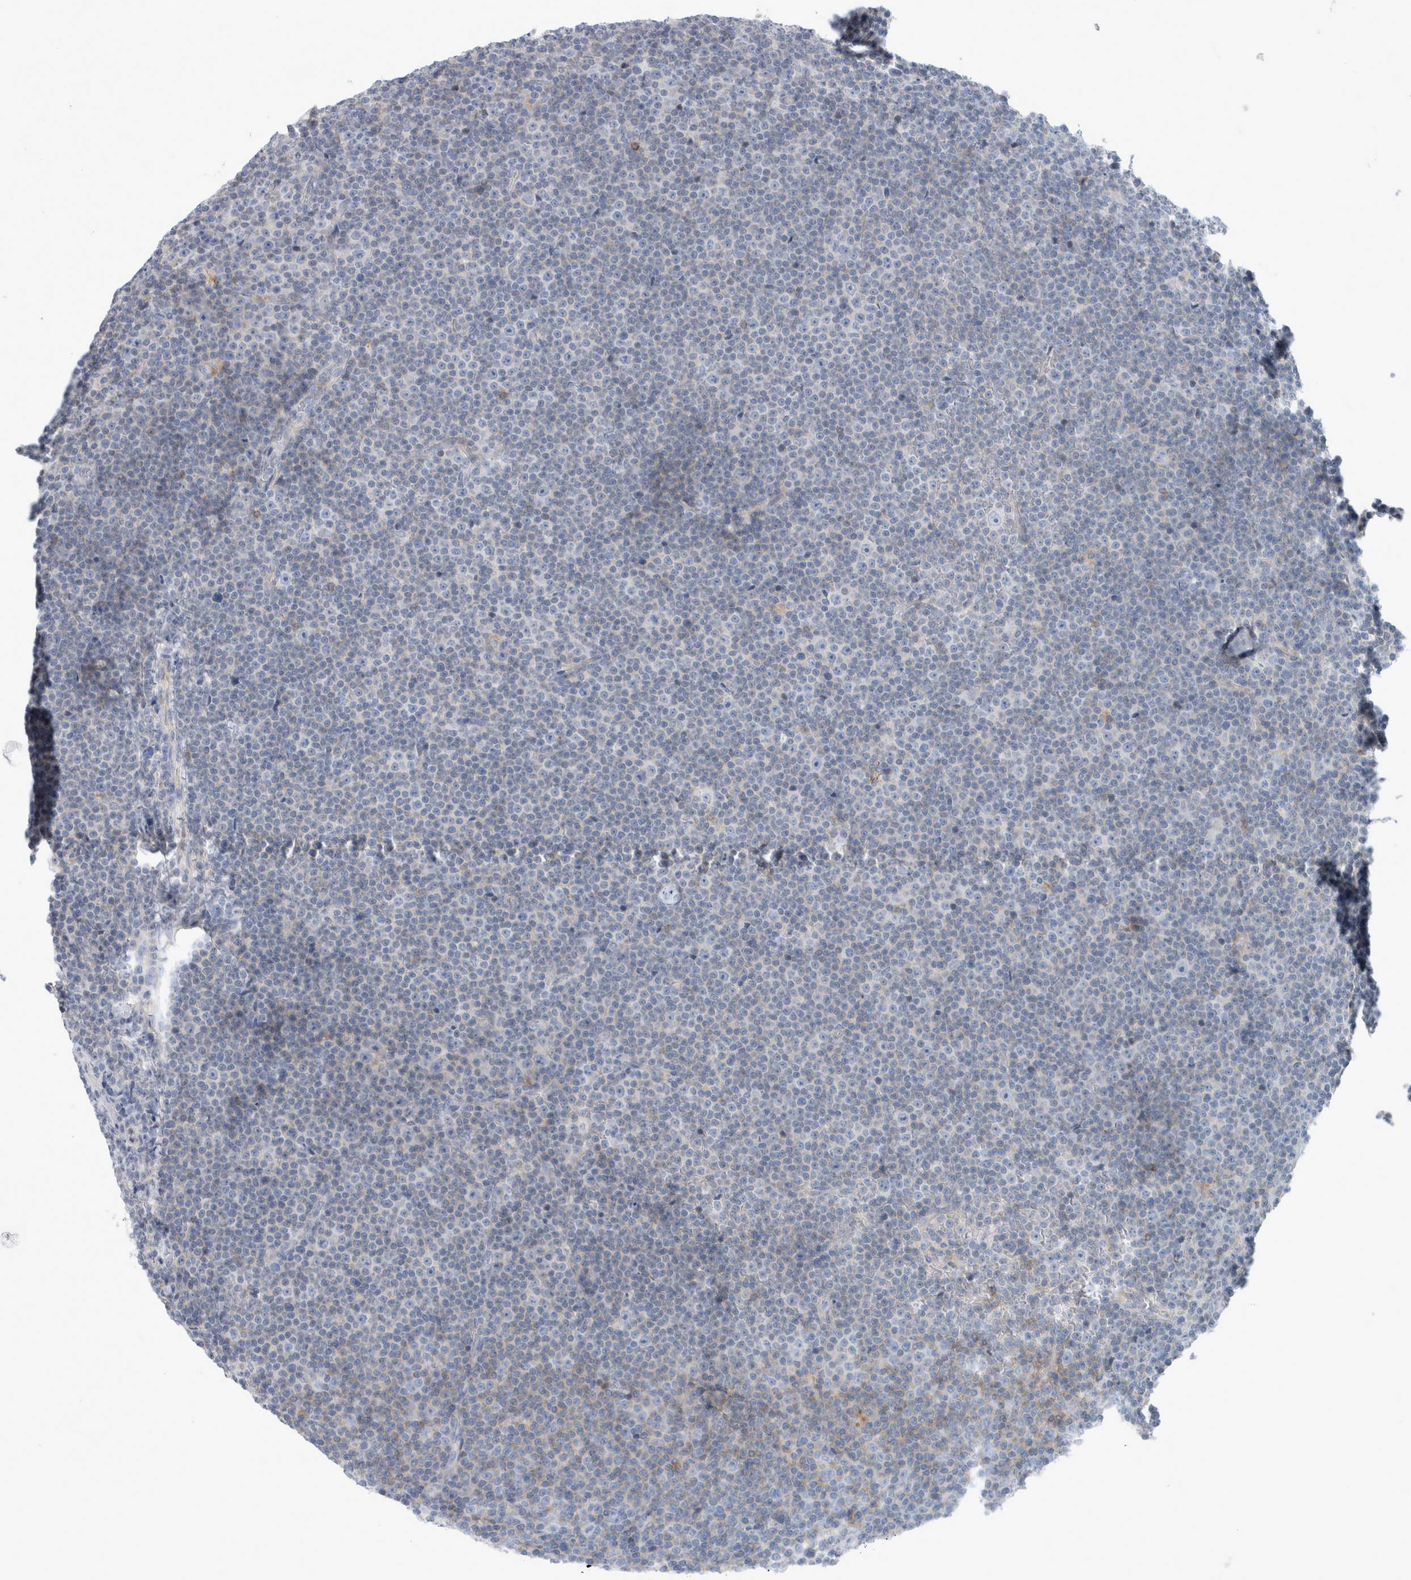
{"staining": {"intensity": "negative", "quantity": "none", "location": "none"}, "tissue": "lymphoma", "cell_type": "Tumor cells", "image_type": "cancer", "snomed": [{"axis": "morphology", "description": "Malignant lymphoma, non-Hodgkin's type, Low grade"}, {"axis": "topography", "description": "Lymph node"}], "caption": "The histopathology image displays no staining of tumor cells in low-grade malignant lymphoma, non-Hodgkin's type.", "gene": "CD55", "patient": {"sex": "female", "age": 67}}